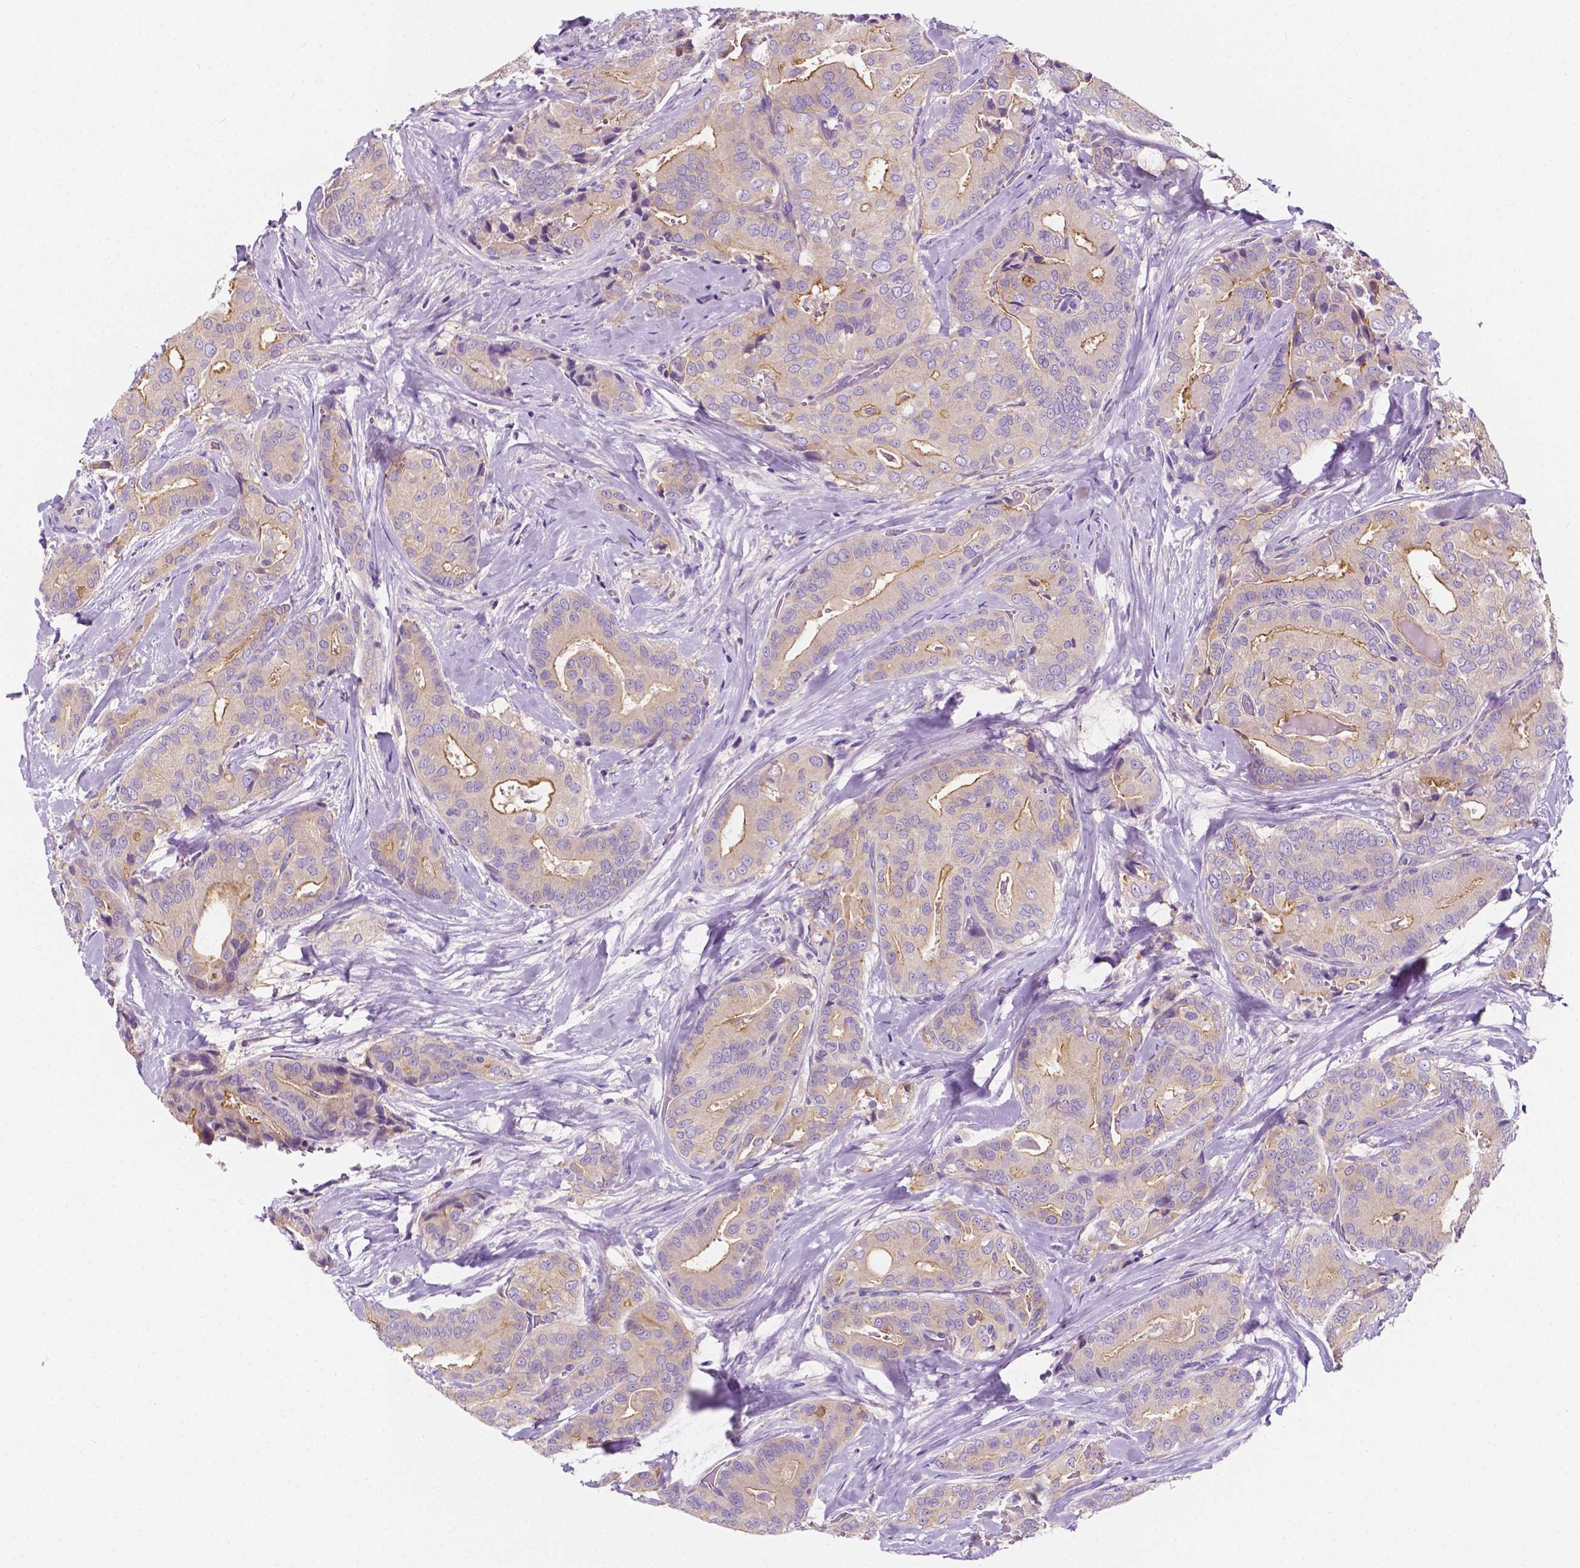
{"staining": {"intensity": "weak", "quantity": ">75%", "location": "cytoplasmic/membranous"}, "tissue": "thyroid cancer", "cell_type": "Tumor cells", "image_type": "cancer", "snomed": [{"axis": "morphology", "description": "Papillary adenocarcinoma, NOS"}, {"axis": "topography", "description": "Thyroid gland"}], "caption": "Brown immunohistochemical staining in thyroid papillary adenocarcinoma demonstrates weak cytoplasmic/membranous staining in about >75% of tumor cells. The staining is performed using DAB brown chromogen to label protein expression. The nuclei are counter-stained blue using hematoxylin.", "gene": "SIRT2", "patient": {"sex": "male", "age": 61}}